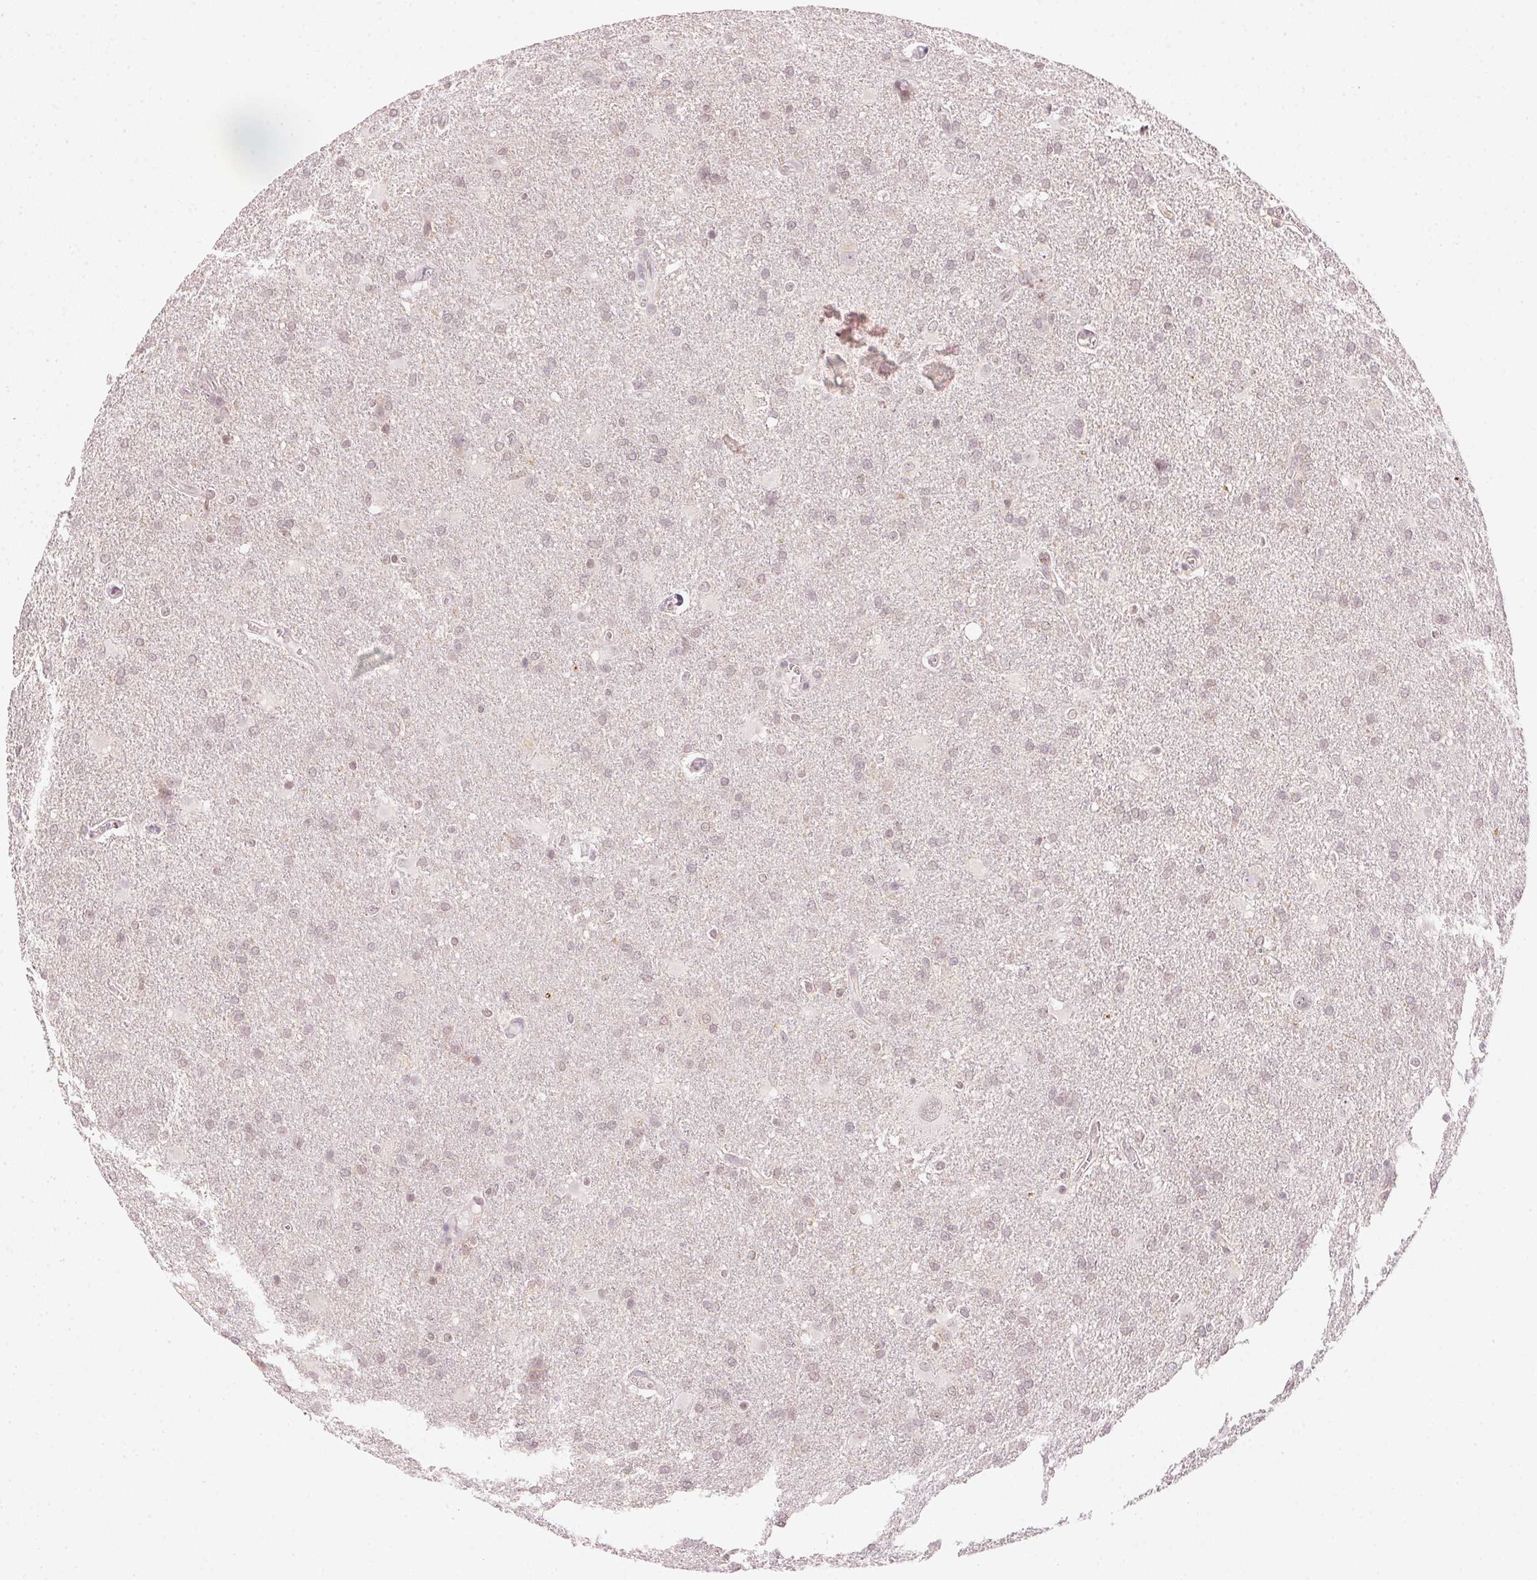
{"staining": {"intensity": "weak", "quantity": "<25%", "location": "nuclear"}, "tissue": "glioma", "cell_type": "Tumor cells", "image_type": "cancer", "snomed": [{"axis": "morphology", "description": "Glioma, malignant, Low grade"}, {"axis": "topography", "description": "Brain"}], "caption": "Photomicrograph shows no protein expression in tumor cells of glioma tissue.", "gene": "KPRP", "patient": {"sex": "male", "age": 66}}